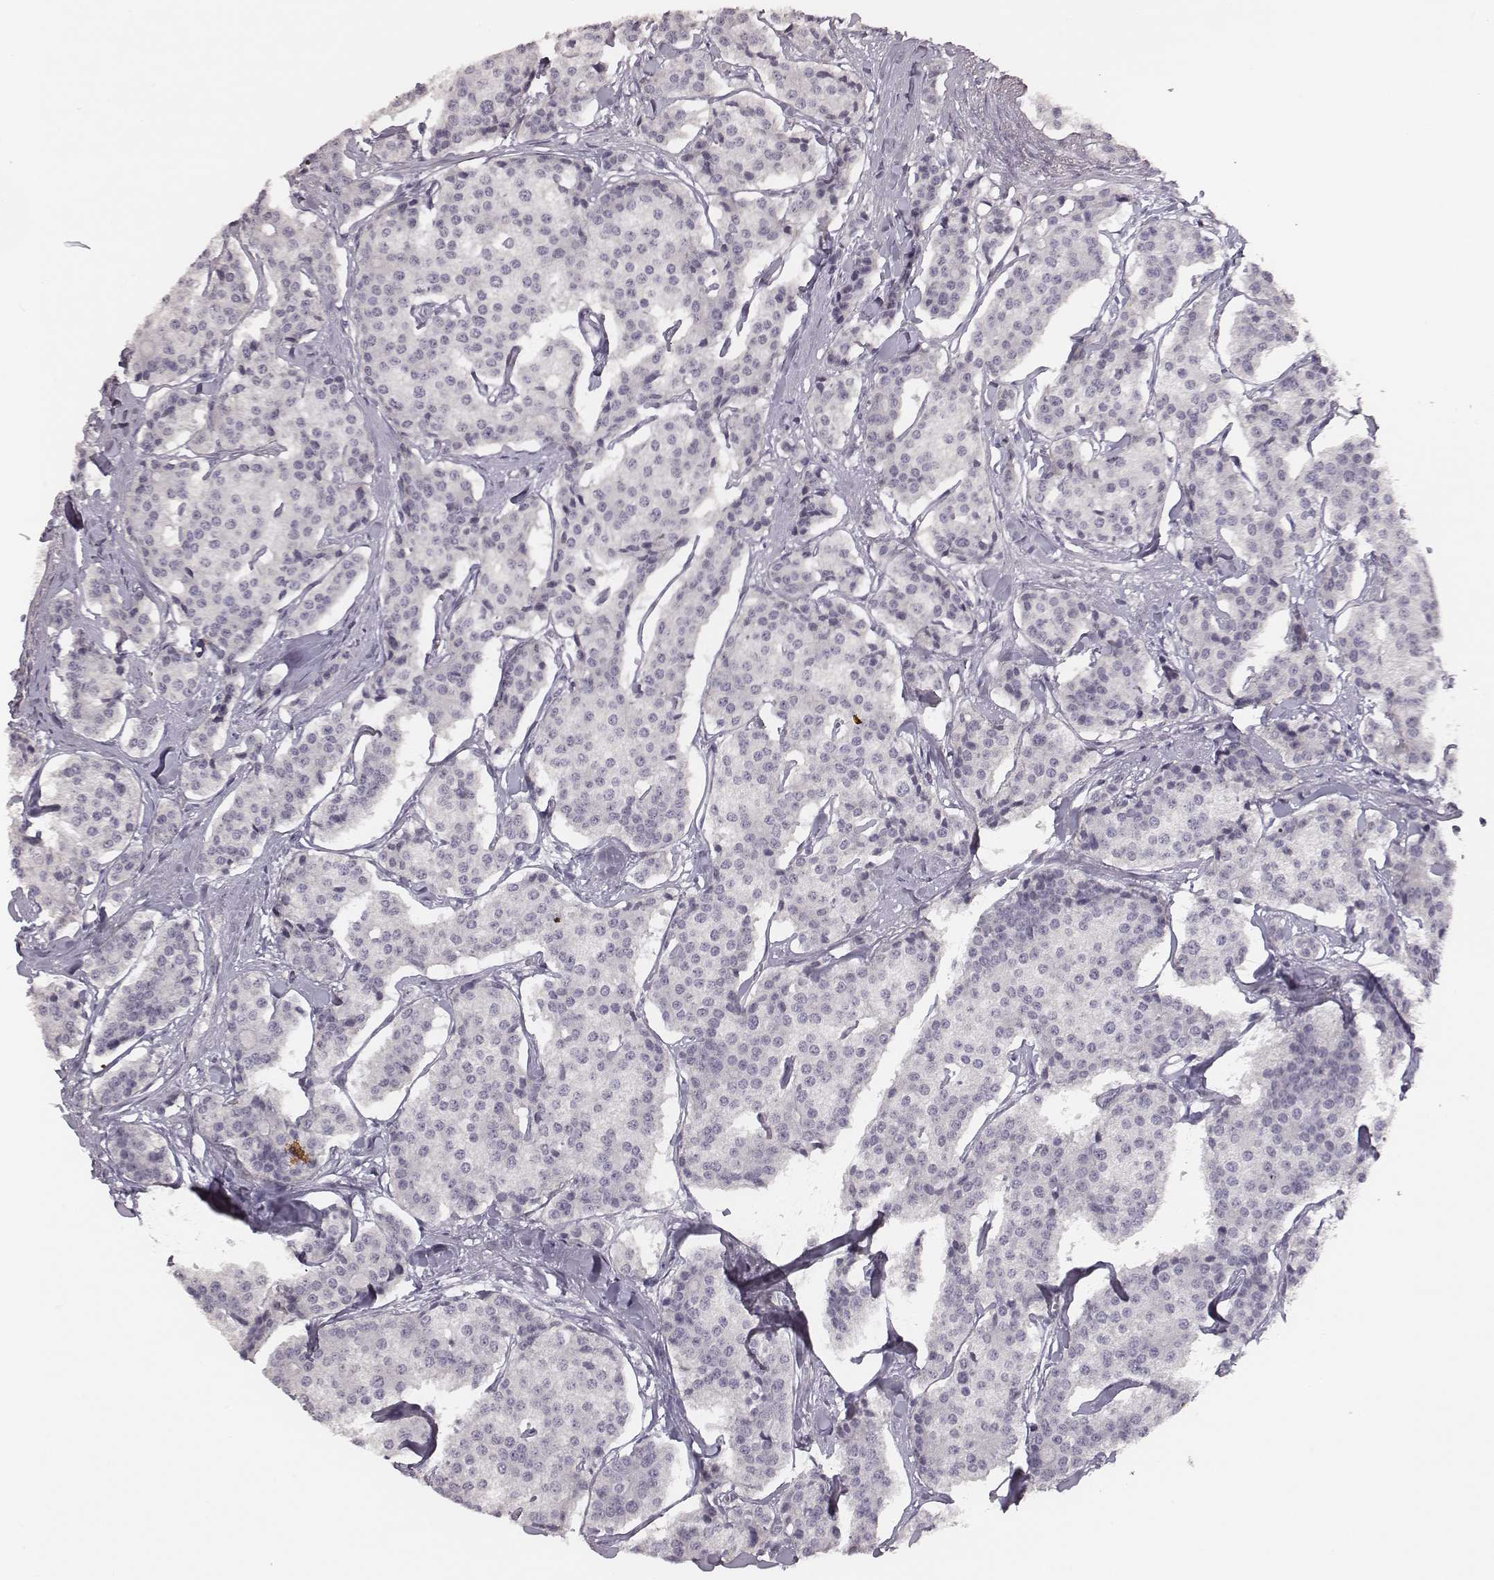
{"staining": {"intensity": "negative", "quantity": "none", "location": "none"}, "tissue": "carcinoid", "cell_type": "Tumor cells", "image_type": "cancer", "snomed": [{"axis": "morphology", "description": "Carcinoid, malignant, NOS"}, {"axis": "topography", "description": "Small intestine"}], "caption": "Malignant carcinoid was stained to show a protein in brown. There is no significant positivity in tumor cells. The staining was performed using DAB to visualize the protein expression in brown, while the nuclei were stained in blue with hematoxylin (Magnification: 20x).", "gene": "NIFK", "patient": {"sex": "female", "age": 65}}